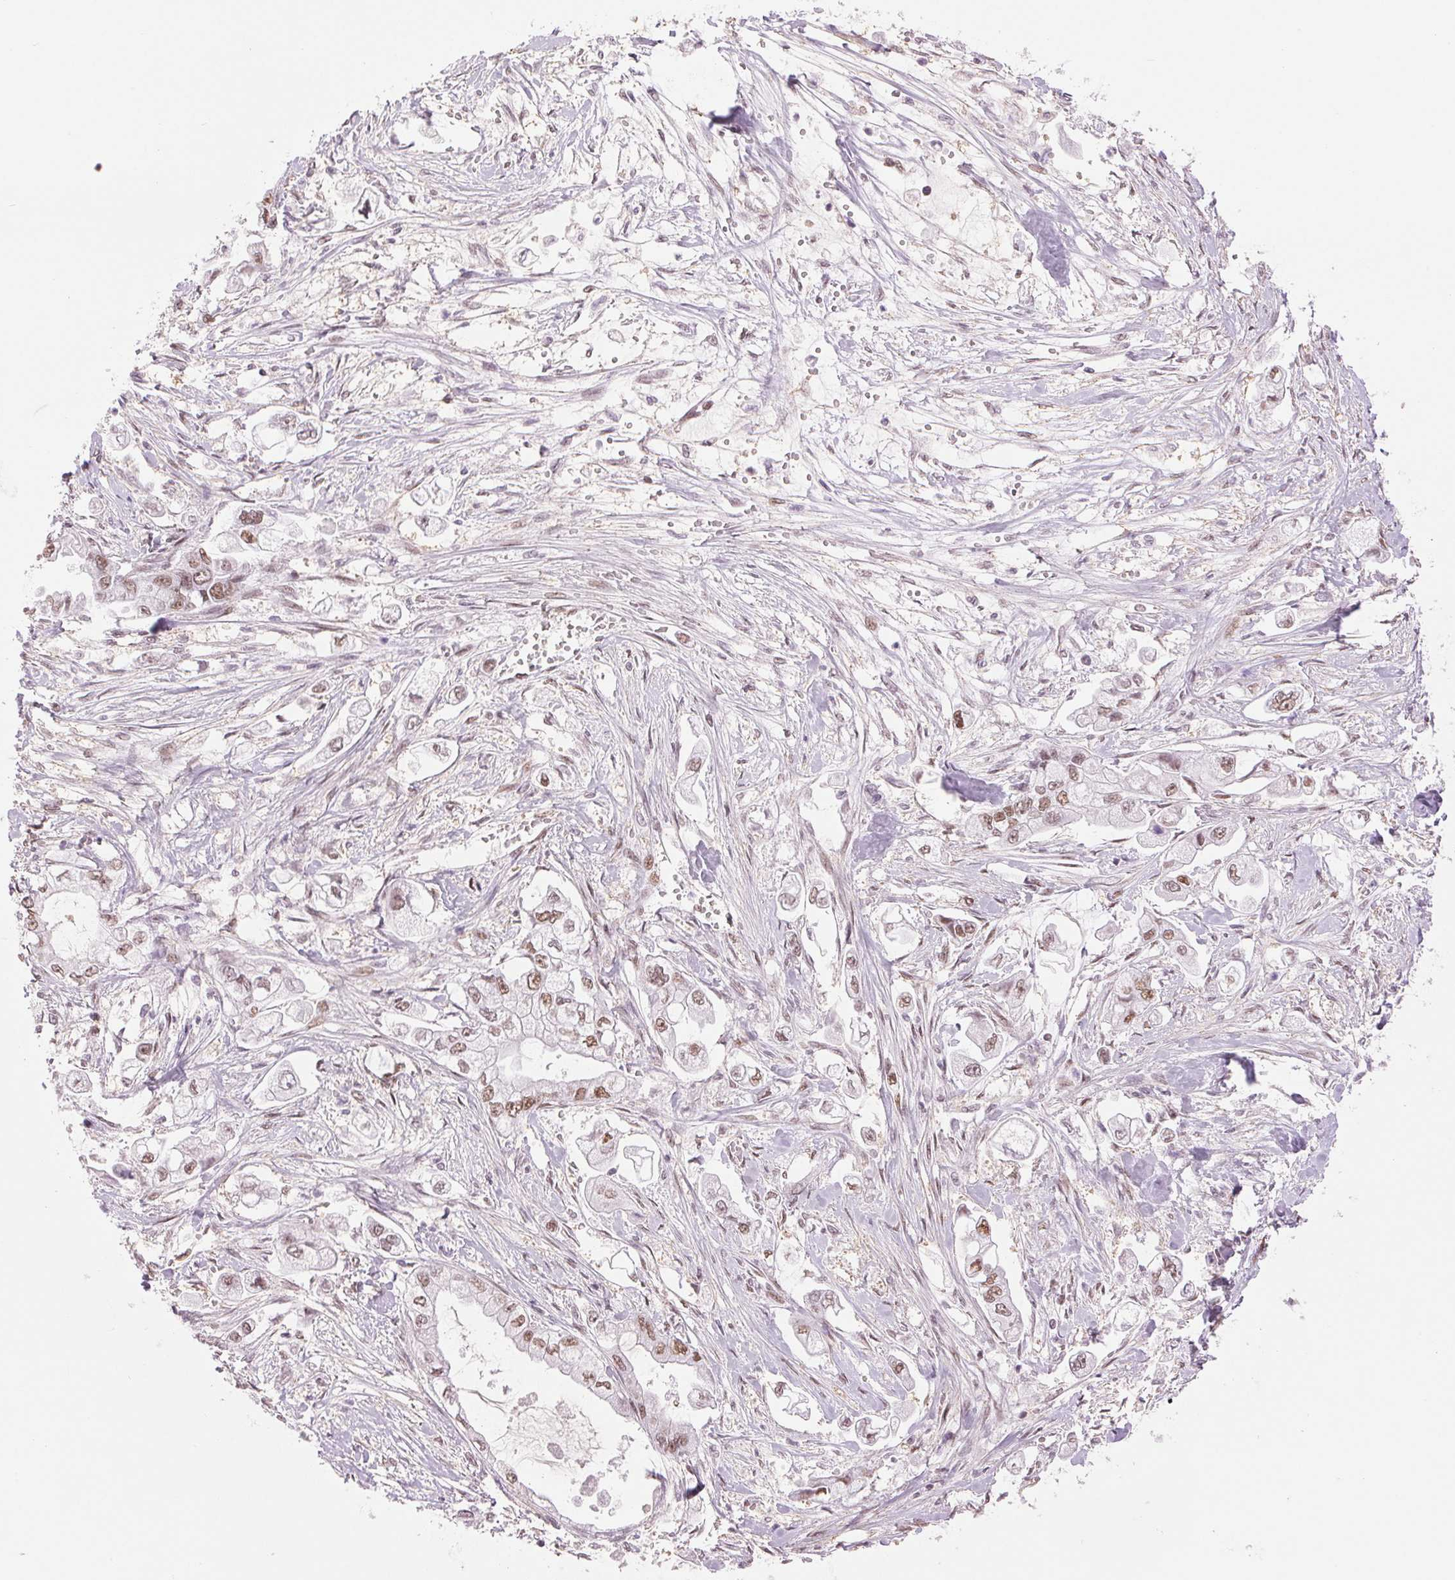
{"staining": {"intensity": "weak", "quantity": "25%-75%", "location": "nuclear"}, "tissue": "stomach cancer", "cell_type": "Tumor cells", "image_type": "cancer", "snomed": [{"axis": "morphology", "description": "Adenocarcinoma, NOS"}, {"axis": "topography", "description": "Stomach"}], "caption": "The photomicrograph displays staining of stomach cancer, revealing weak nuclear protein positivity (brown color) within tumor cells.", "gene": "ZFR2", "patient": {"sex": "male", "age": 62}}